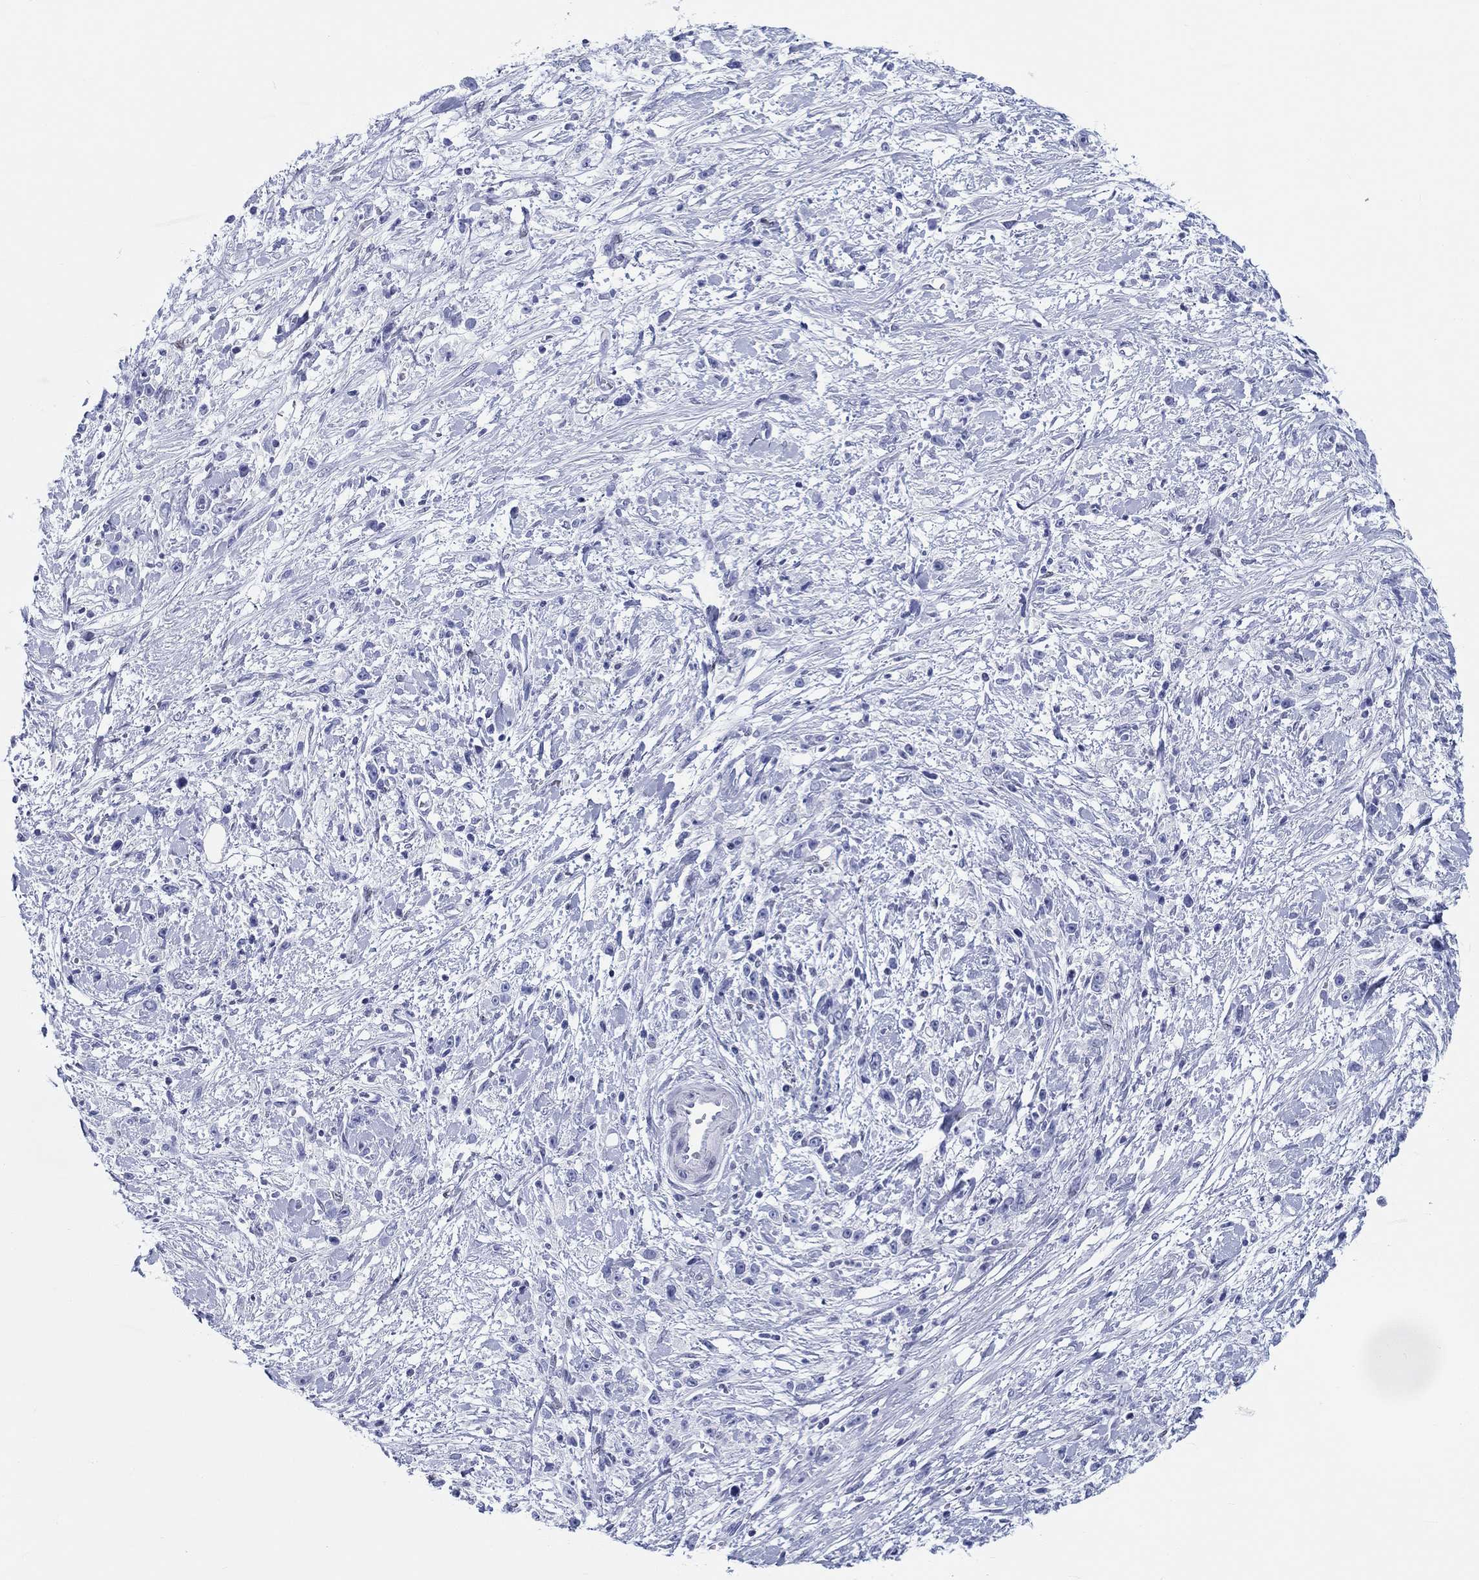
{"staining": {"intensity": "negative", "quantity": "none", "location": "none"}, "tissue": "stomach cancer", "cell_type": "Tumor cells", "image_type": "cancer", "snomed": [{"axis": "morphology", "description": "Adenocarcinoma, NOS"}, {"axis": "topography", "description": "Stomach"}], "caption": "Immunohistochemistry micrograph of neoplastic tissue: adenocarcinoma (stomach) stained with DAB displays no significant protein positivity in tumor cells. Brightfield microscopy of immunohistochemistry stained with DAB (brown) and hematoxylin (blue), captured at high magnification.", "gene": "H1-1", "patient": {"sex": "female", "age": 59}}